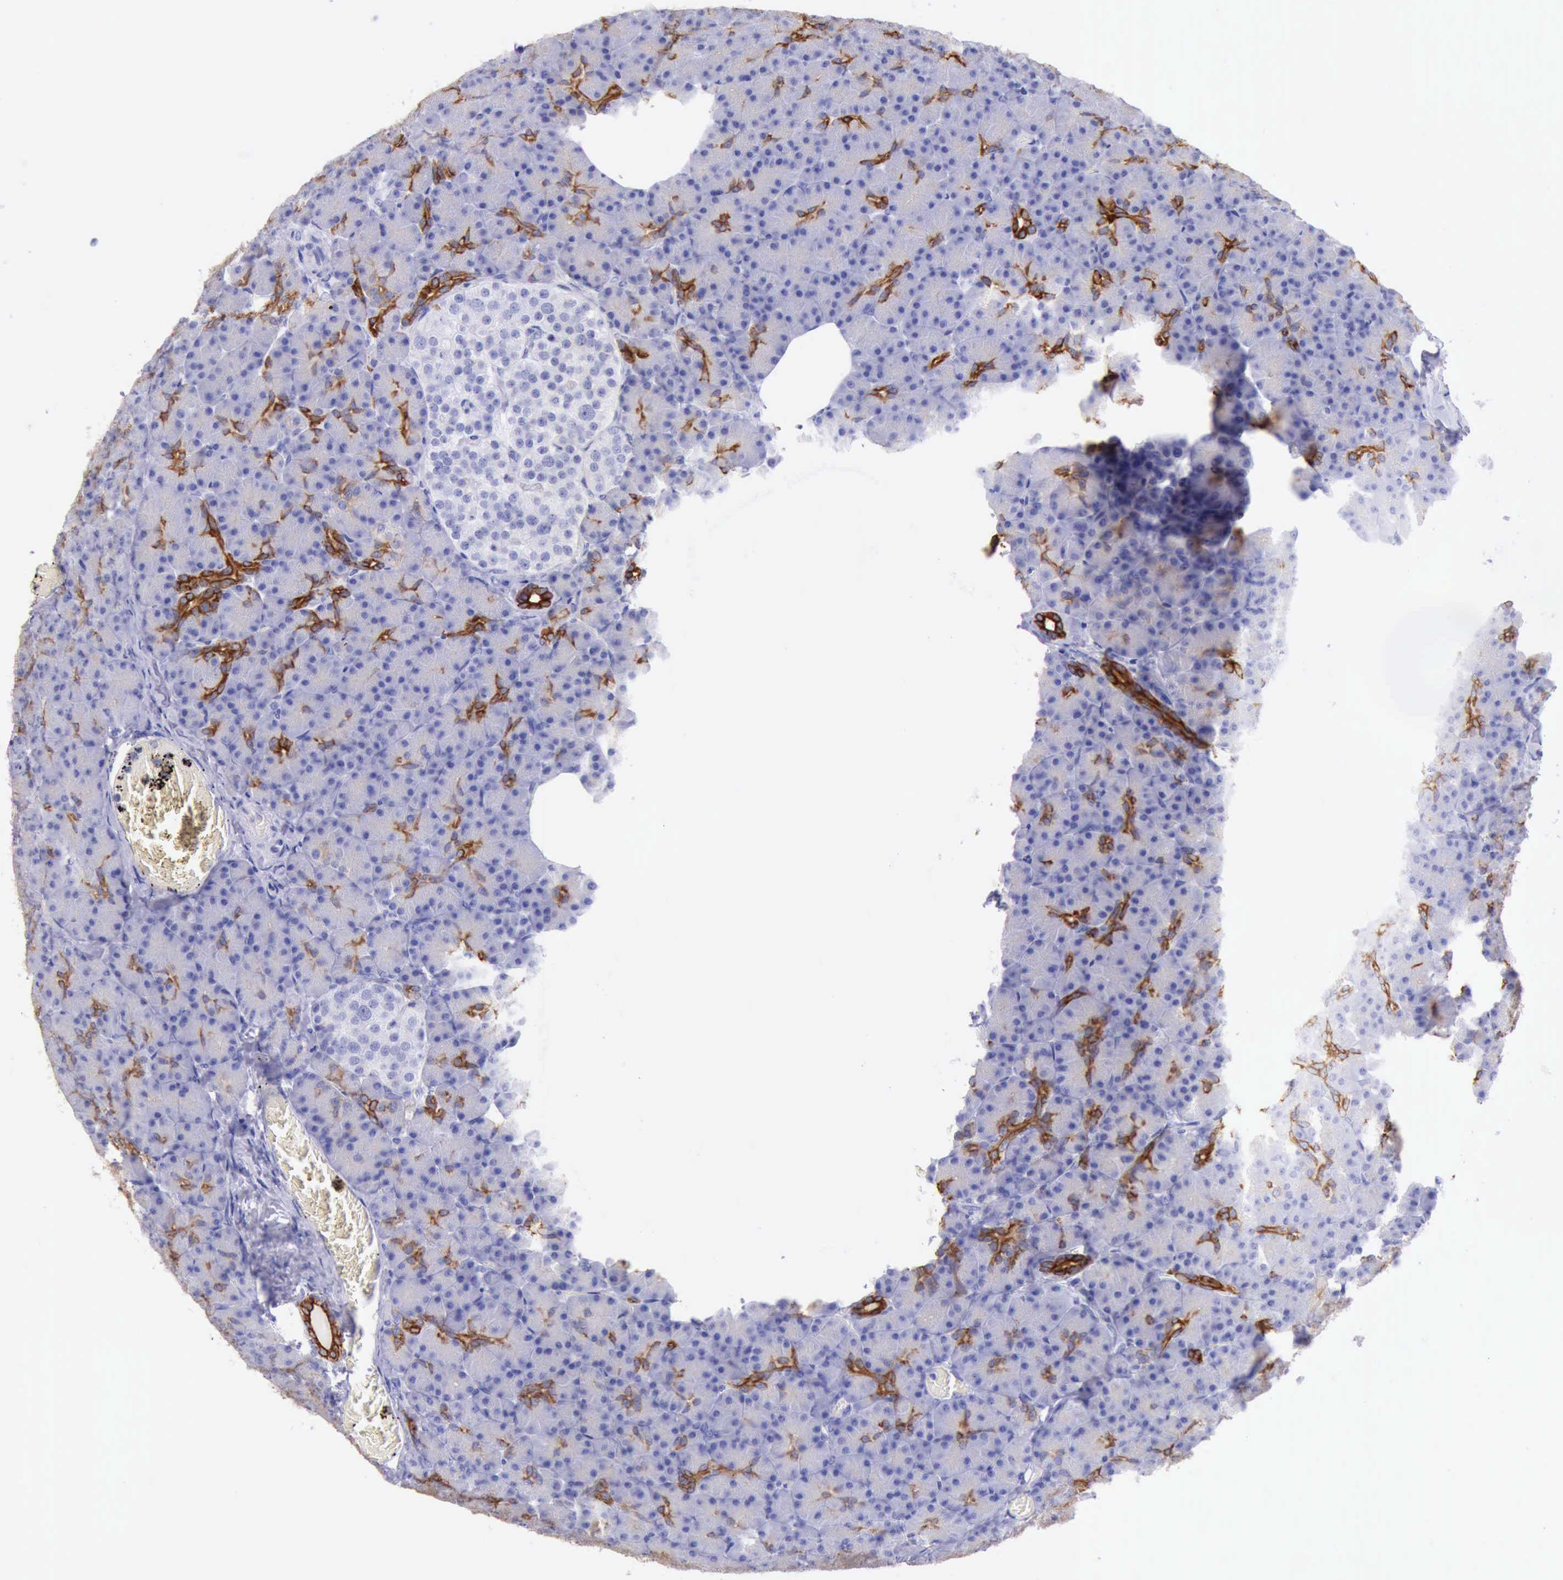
{"staining": {"intensity": "negative", "quantity": "none", "location": "none"}, "tissue": "pancreas", "cell_type": "Exocrine glandular cells", "image_type": "normal", "snomed": [{"axis": "morphology", "description": "Normal tissue, NOS"}, {"axis": "topography", "description": "Pancreas"}], "caption": "High magnification brightfield microscopy of benign pancreas stained with DAB (3,3'-diaminobenzidine) (brown) and counterstained with hematoxylin (blue): exocrine glandular cells show no significant staining.", "gene": "KRT8", "patient": {"sex": "female", "age": 43}}